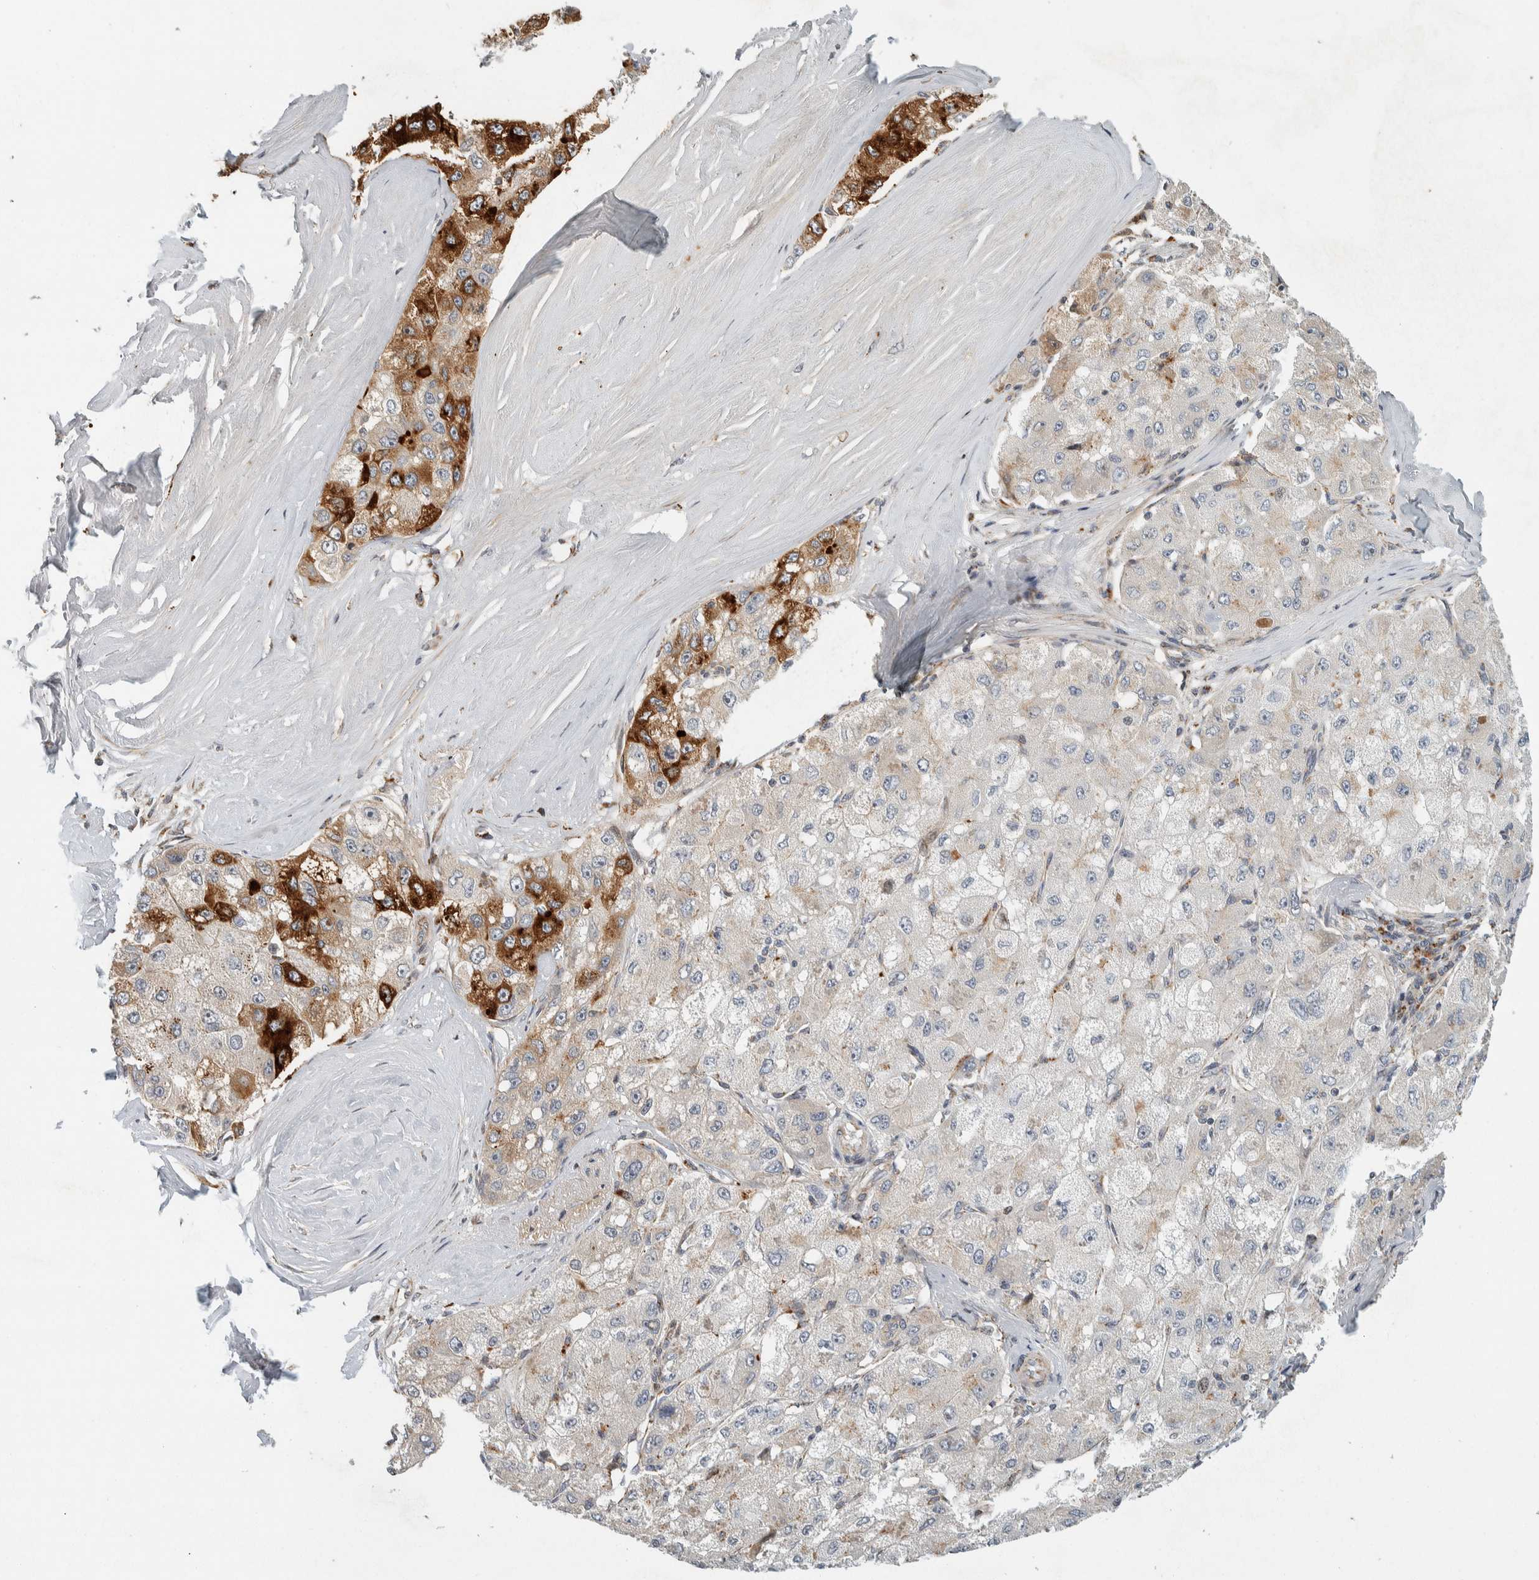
{"staining": {"intensity": "strong", "quantity": "<25%", "location": "cytoplasmic/membranous"}, "tissue": "liver cancer", "cell_type": "Tumor cells", "image_type": "cancer", "snomed": [{"axis": "morphology", "description": "Carcinoma, Hepatocellular, NOS"}, {"axis": "topography", "description": "Liver"}], "caption": "Immunohistochemistry (IHC) micrograph of neoplastic tissue: human liver cancer (hepatocellular carcinoma) stained using IHC displays medium levels of strong protein expression localized specifically in the cytoplasmic/membranous of tumor cells, appearing as a cytoplasmic/membranous brown color.", "gene": "AFP", "patient": {"sex": "male", "age": 80}}